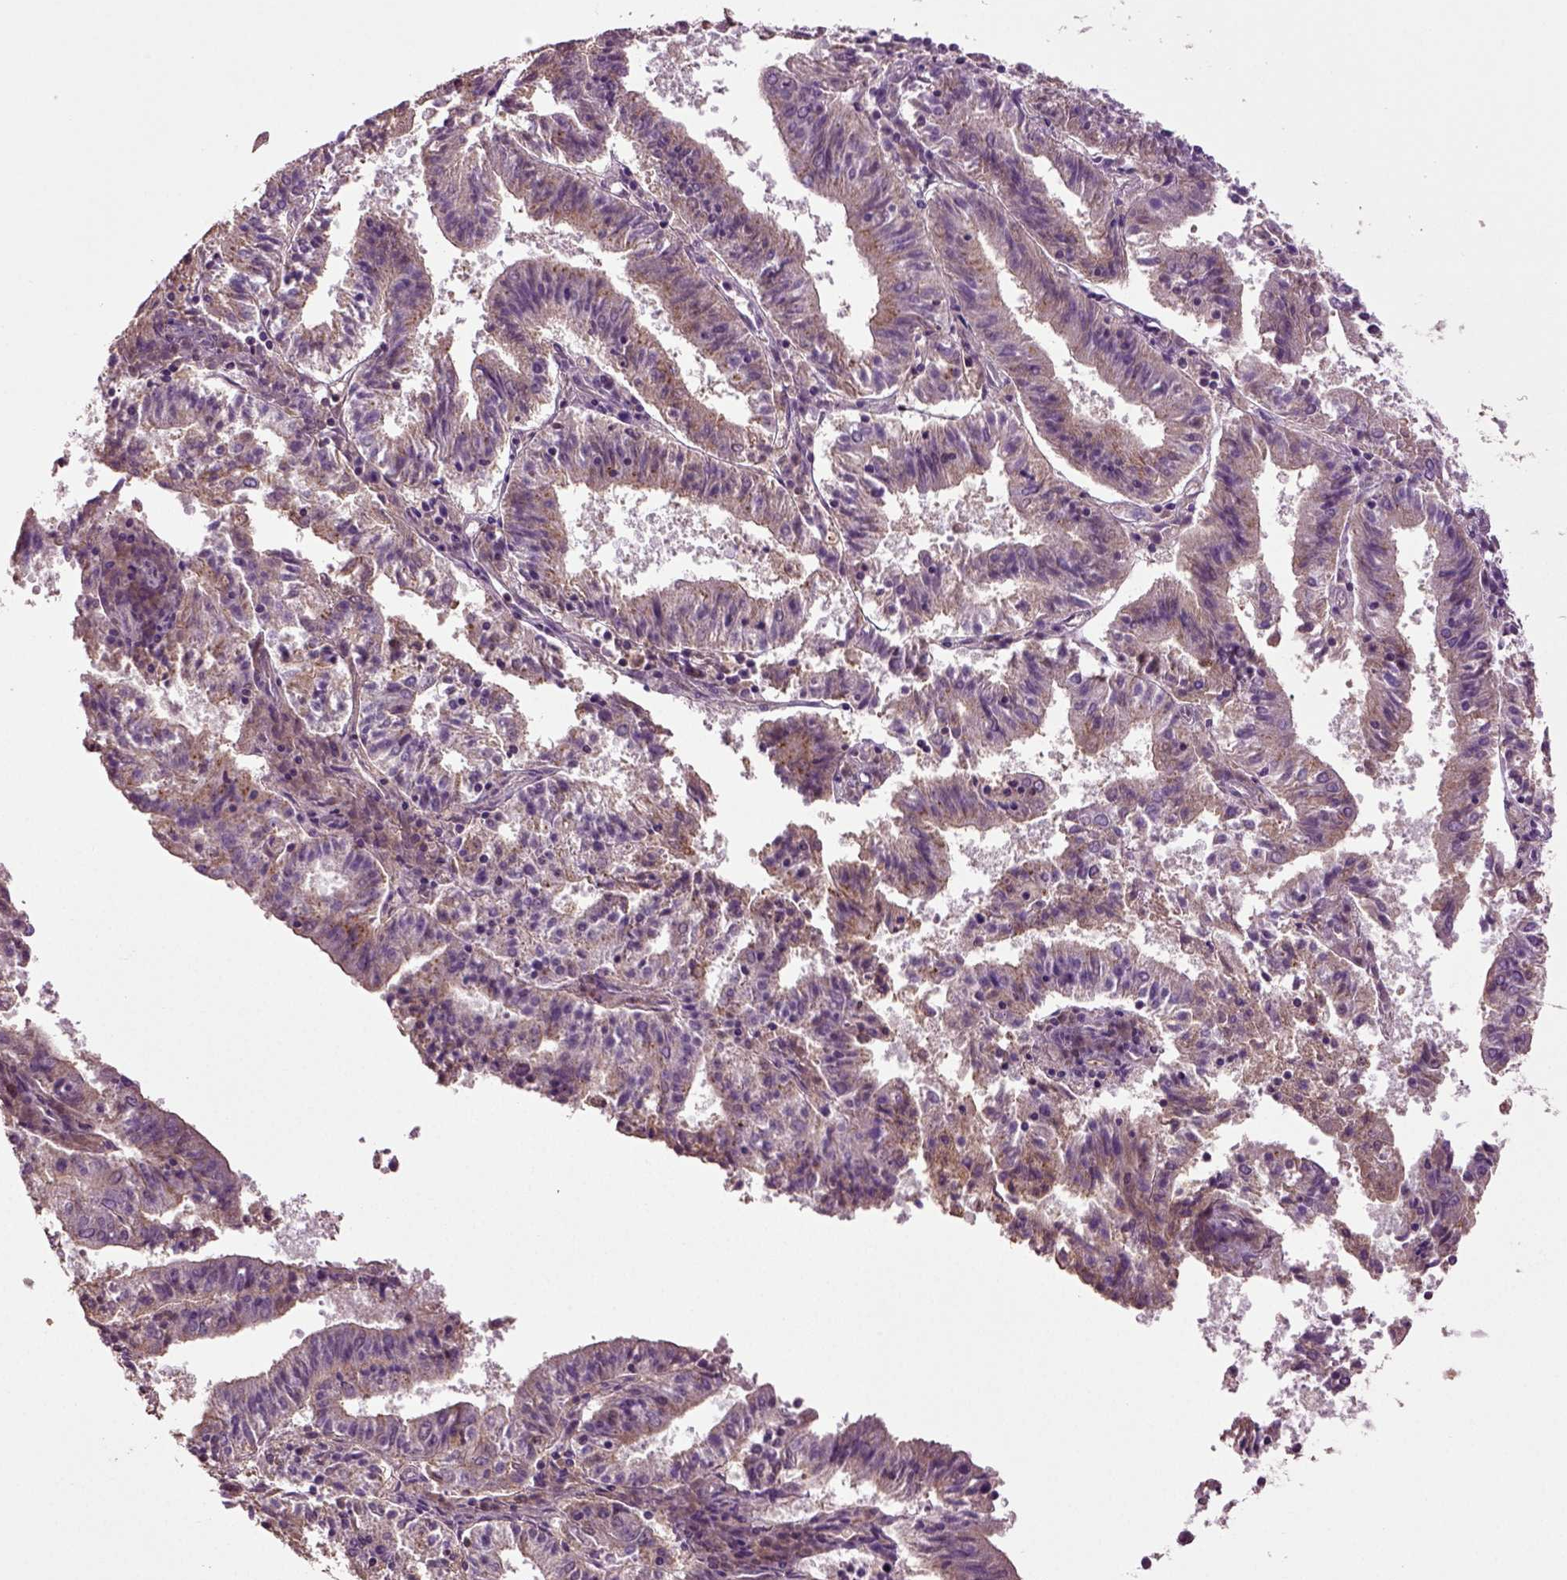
{"staining": {"intensity": "weak", "quantity": "25%-75%", "location": "cytoplasmic/membranous"}, "tissue": "endometrial cancer", "cell_type": "Tumor cells", "image_type": "cancer", "snomed": [{"axis": "morphology", "description": "Adenocarcinoma, NOS"}, {"axis": "topography", "description": "Endometrium"}], "caption": "An image of human endometrial cancer stained for a protein reveals weak cytoplasmic/membranous brown staining in tumor cells. (DAB IHC with brightfield microscopy, high magnification).", "gene": "DEFB118", "patient": {"sex": "female", "age": 82}}